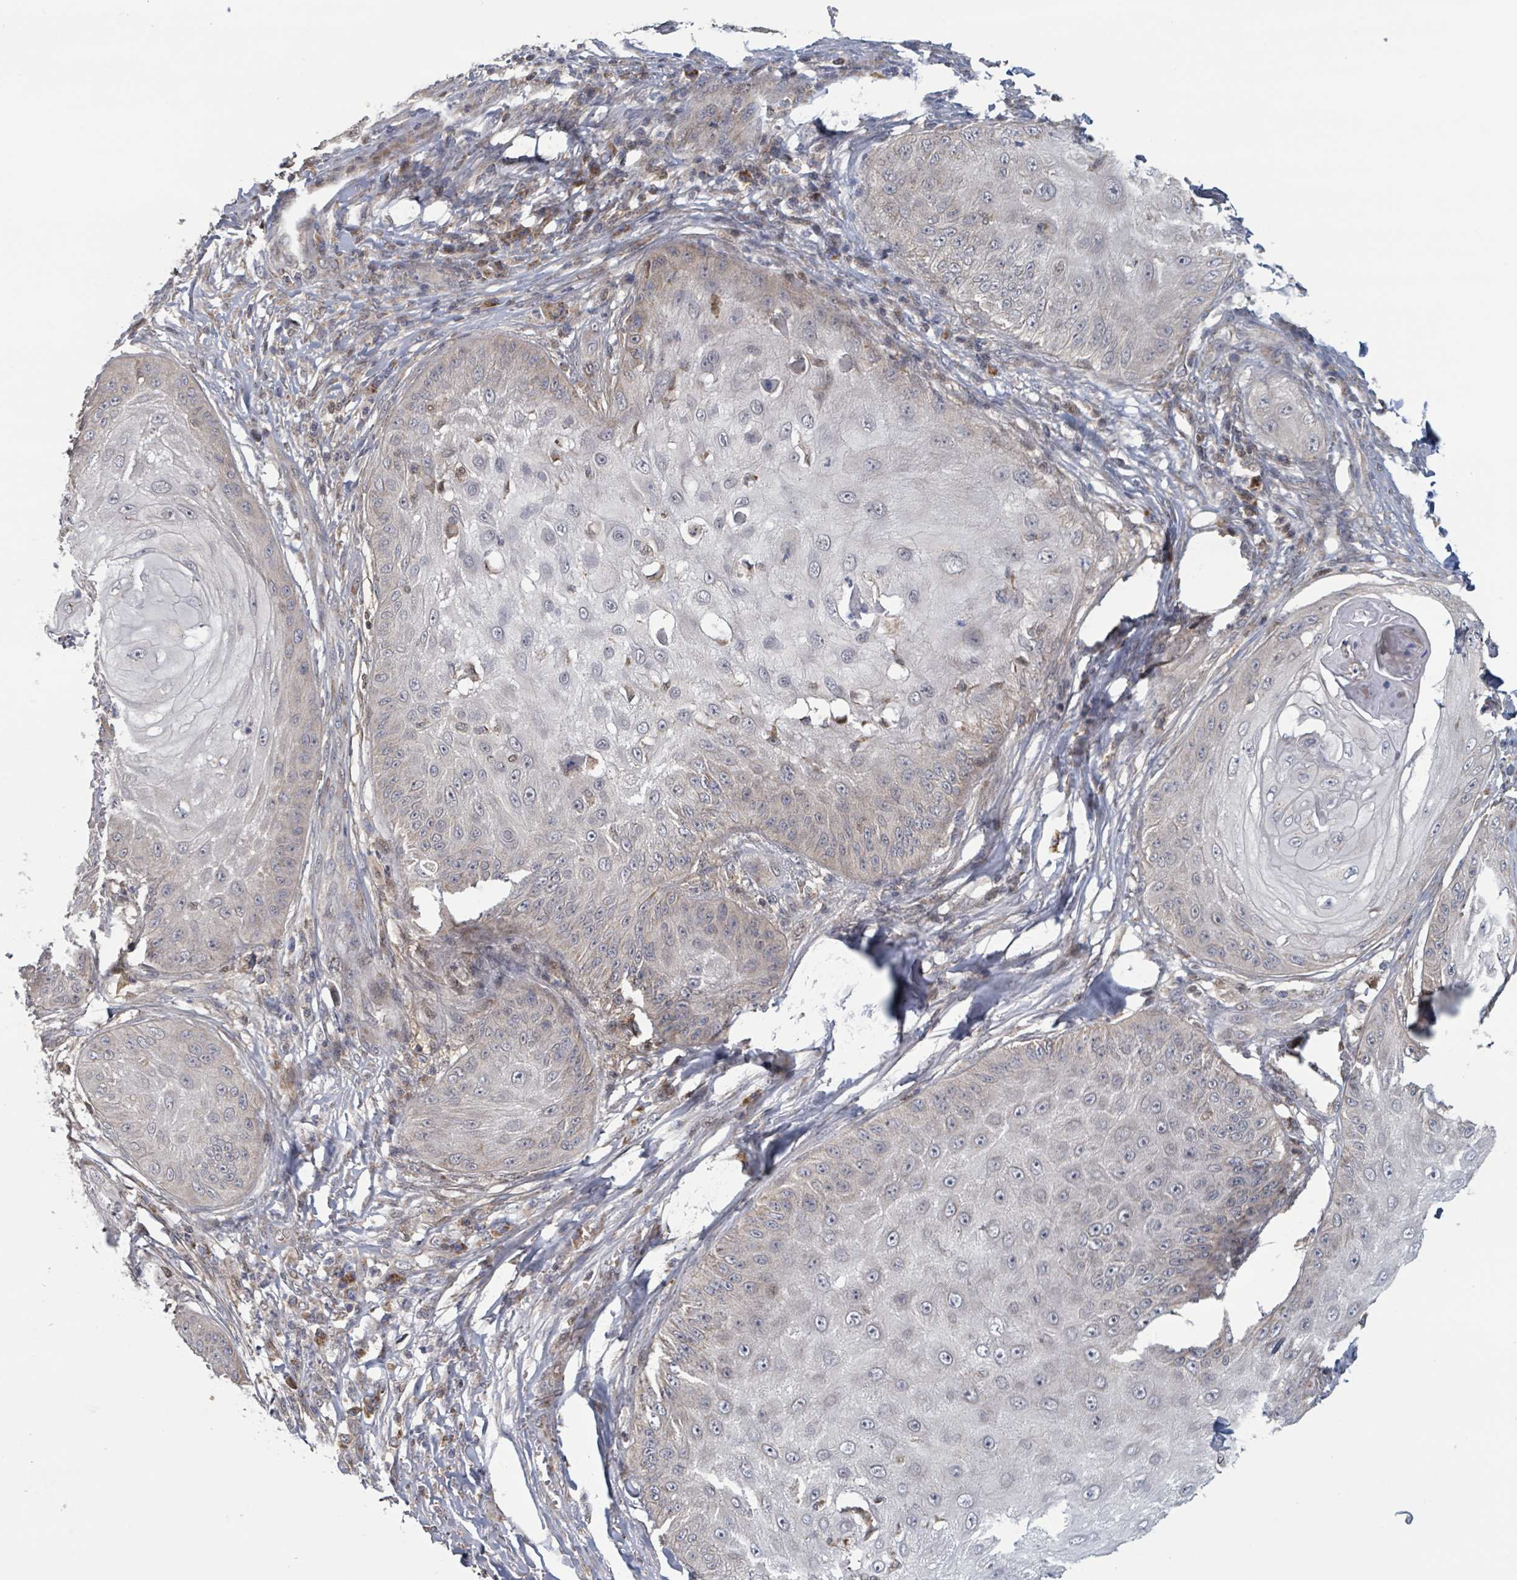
{"staining": {"intensity": "weak", "quantity": "<25%", "location": "cytoplasmic/membranous"}, "tissue": "skin cancer", "cell_type": "Tumor cells", "image_type": "cancer", "snomed": [{"axis": "morphology", "description": "Squamous cell carcinoma, NOS"}, {"axis": "topography", "description": "Skin"}], "caption": "Skin cancer (squamous cell carcinoma) was stained to show a protein in brown. There is no significant staining in tumor cells.", "gene": "HIVEP1", "patient": {"sex": "male", "age": 70}}